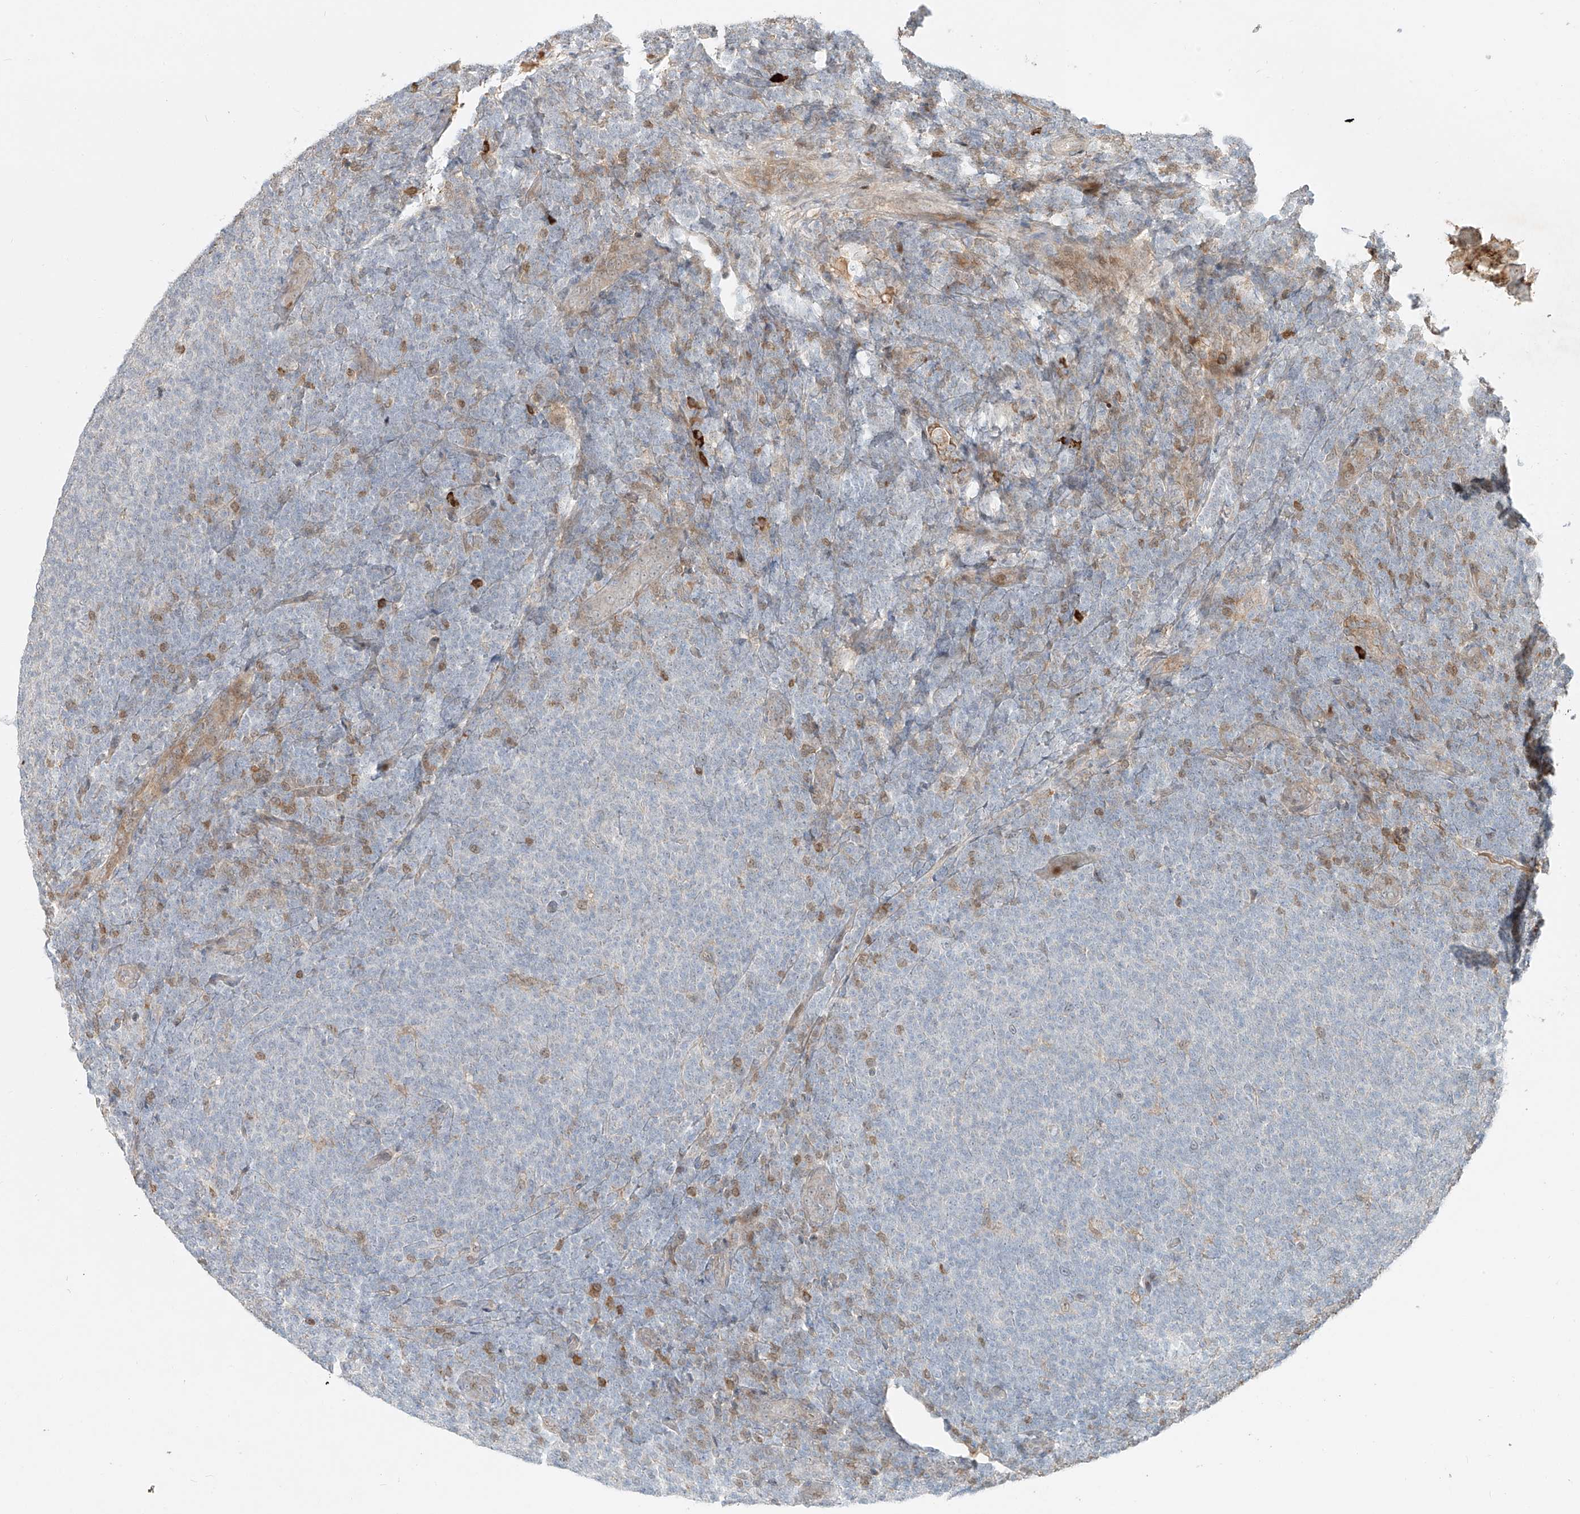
{"staining": {"intensity": "negative", "quantity": "none", "location": "none"}, "tissue": "lymphoma", "cell_type": "Tumor cells", "image_type": "cancer", "snomed": [{"axis": "morphology", "description": "Malignant lymphoma, non-Hodgkin's type, Low grade"}, {"axis": "topography", "description": "Lymph node"}], "caption": "Lymphoma stained for a protein using immunohistochemistry demonstrates no positivity tumor cells.", "gene": "CEP162", "patient": {"sex": "male", "age": 66}}